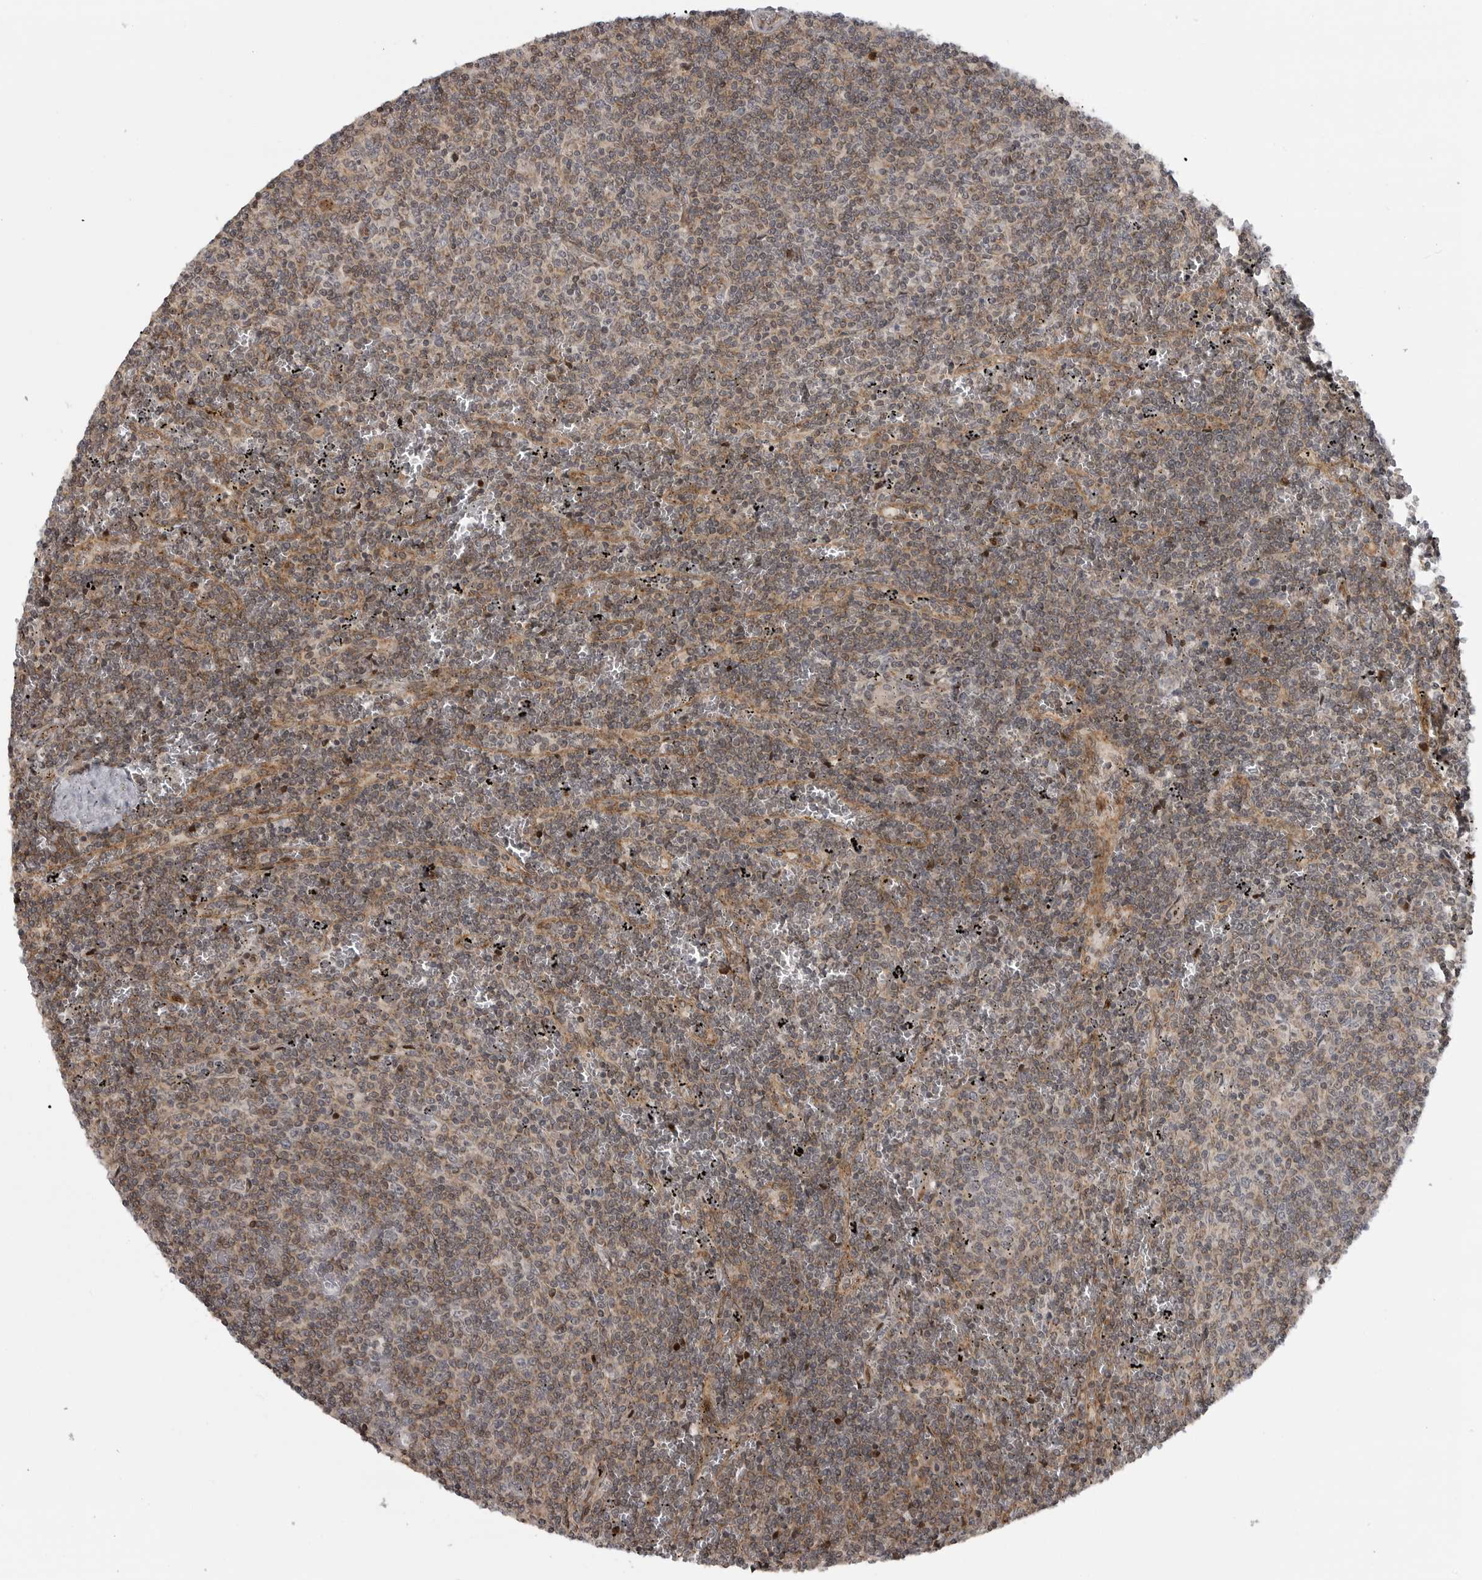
{"staining": {"intensity": "negative", "quantity": "none", "location": "none"}, "tissue": "lymphoma", "cell_type": "Tumor cells", "image_type": "cancer", "snomed": [{"axis": "morphology", "description": "Malignant lymphoma, non-Hodgkin's type, Low grade"}, {"axis": "topography", "description": "Spleen"}], "caption": "Malignant lymphoma, non-Hodgkin's type (low-grade) stained for a protein using immunohistochemistry demonstrates no expression tumor cells.", "gene": "ABL1", "patient": {"sex": "female", "age": 50}}